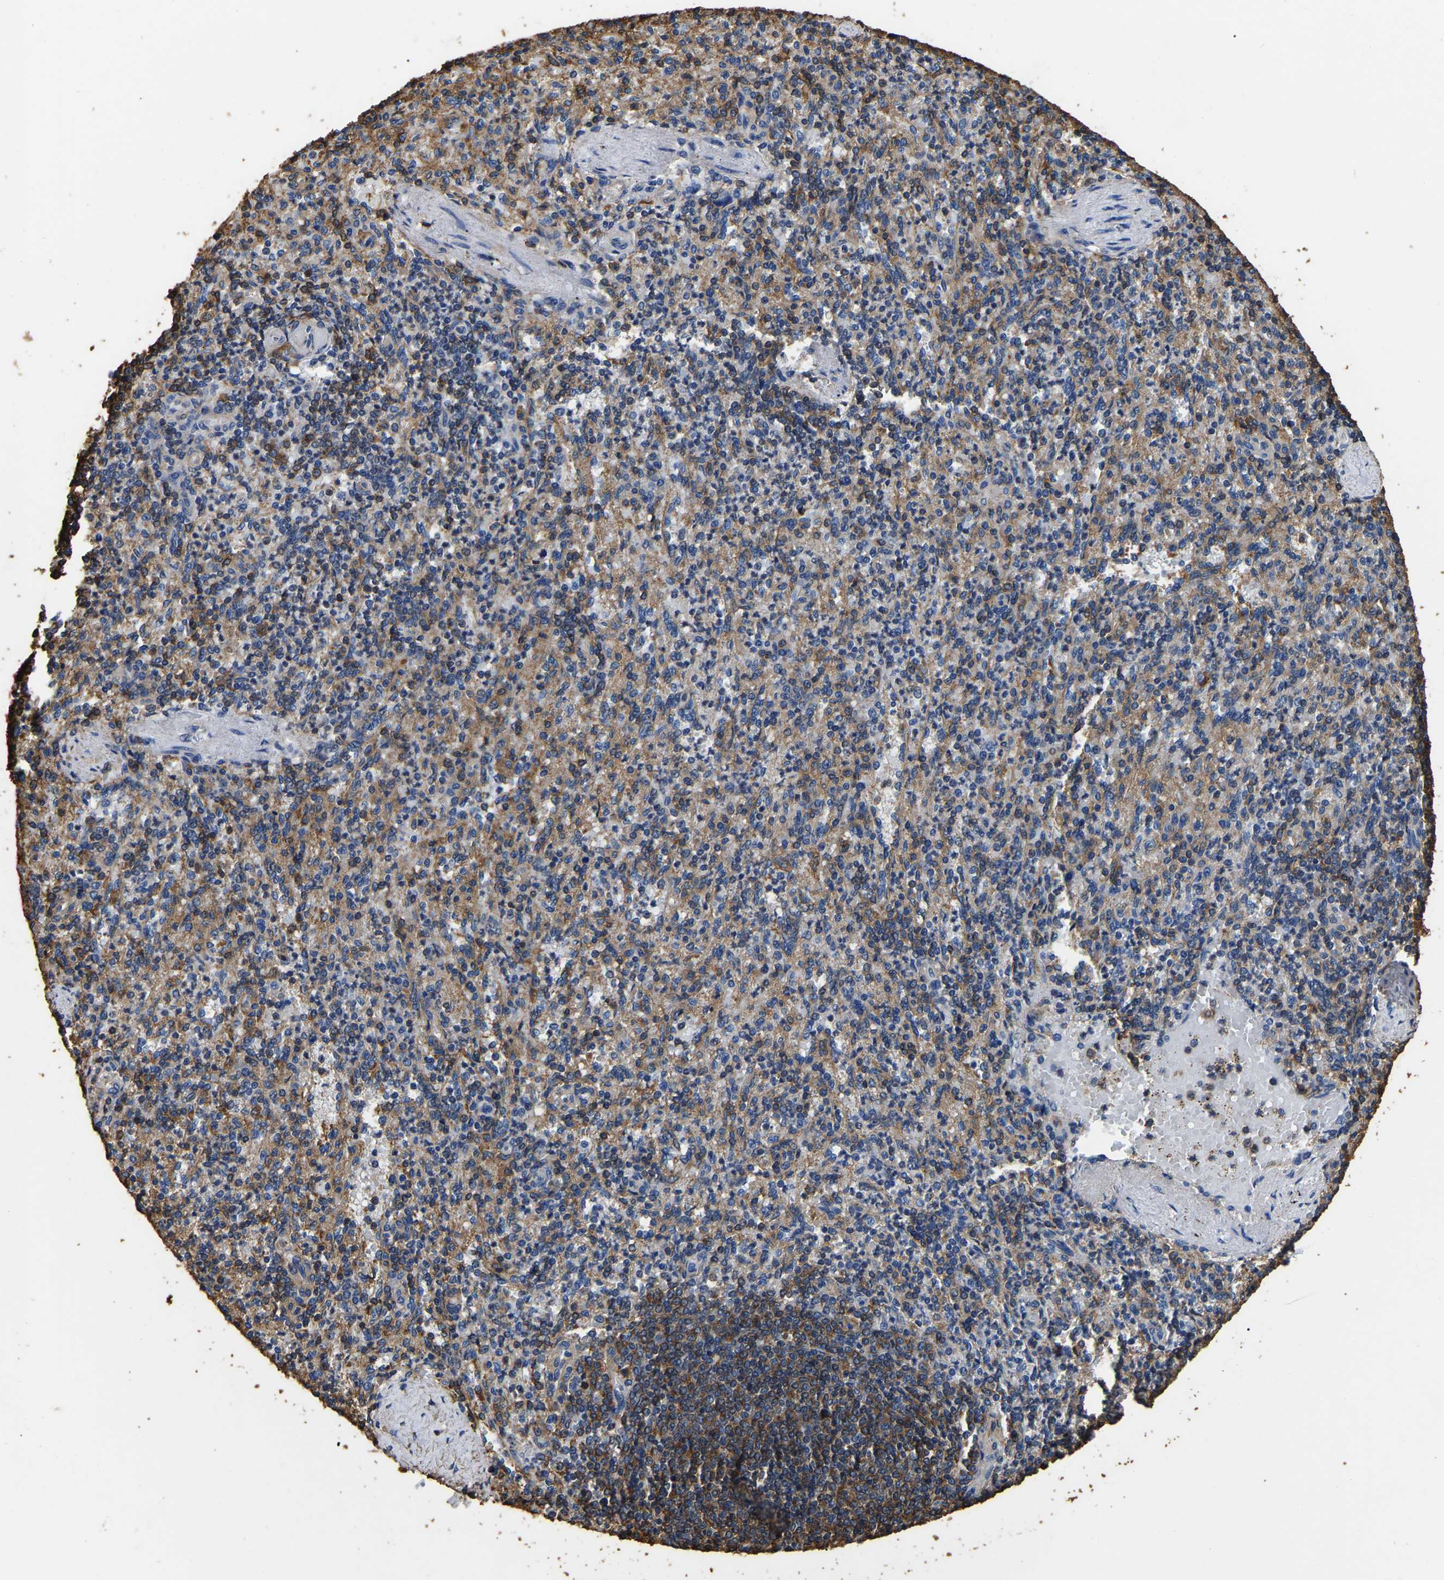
{"staining": {"intensity": "moderate", "quantity": ">75%", "location": "cytoplasmic/membranous"}, "tissue": "spleen", "cell_type": "Cells in red pulp", "image_type": "normal", "snomed": [{"axis": "morphology", "description": "Normal tissue, NOS"}, {"axis": "topography", "description": "Spleen"}], "caption": "This is a histology image of IHC staining of benign spleen, which shows moderate positivity in the cytoplasmic/membranous of cells in red pulp.", "gene": "ARMT1", "patient": {"sex": "female", "age": 74}}